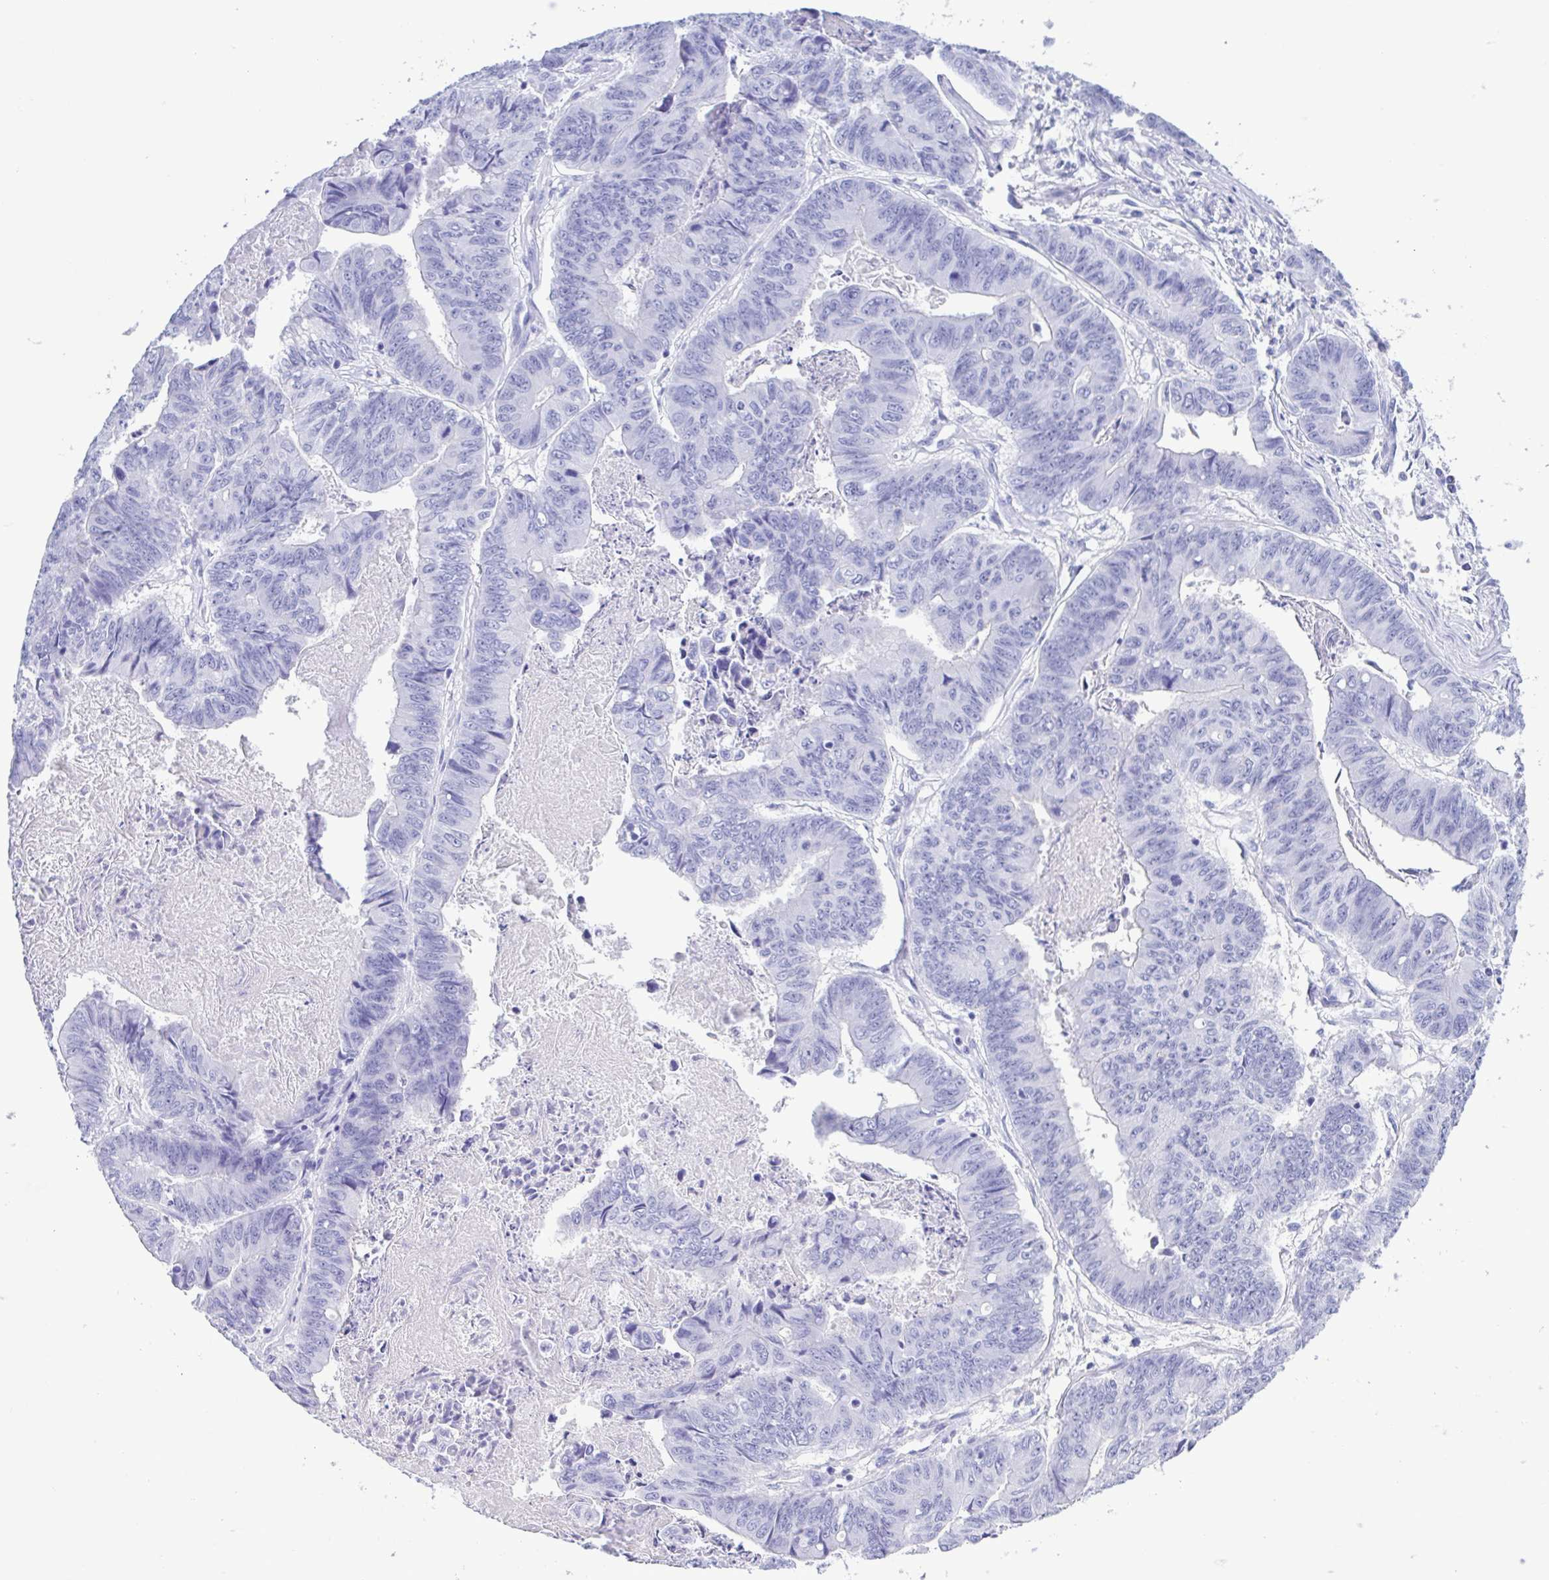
{"staining": {"intensity": "negative", "quantity": "none", "location": "none"}, "tissue": "stomach cancer", "cell_type": "Tumor cells", "image_type": "cancer", "snomed": [{"axis": "morphology", "description": "Adenocarcinoma, NOS"}, {"axis": "topography", "description": "Stomach, lower"}], "caption": "Stomach cancer stained for a protein using immunohistochemistry reveals no expression tumor cells.", "gene": "TSPY2", "patient": {"sex": "male", "age": 77}}